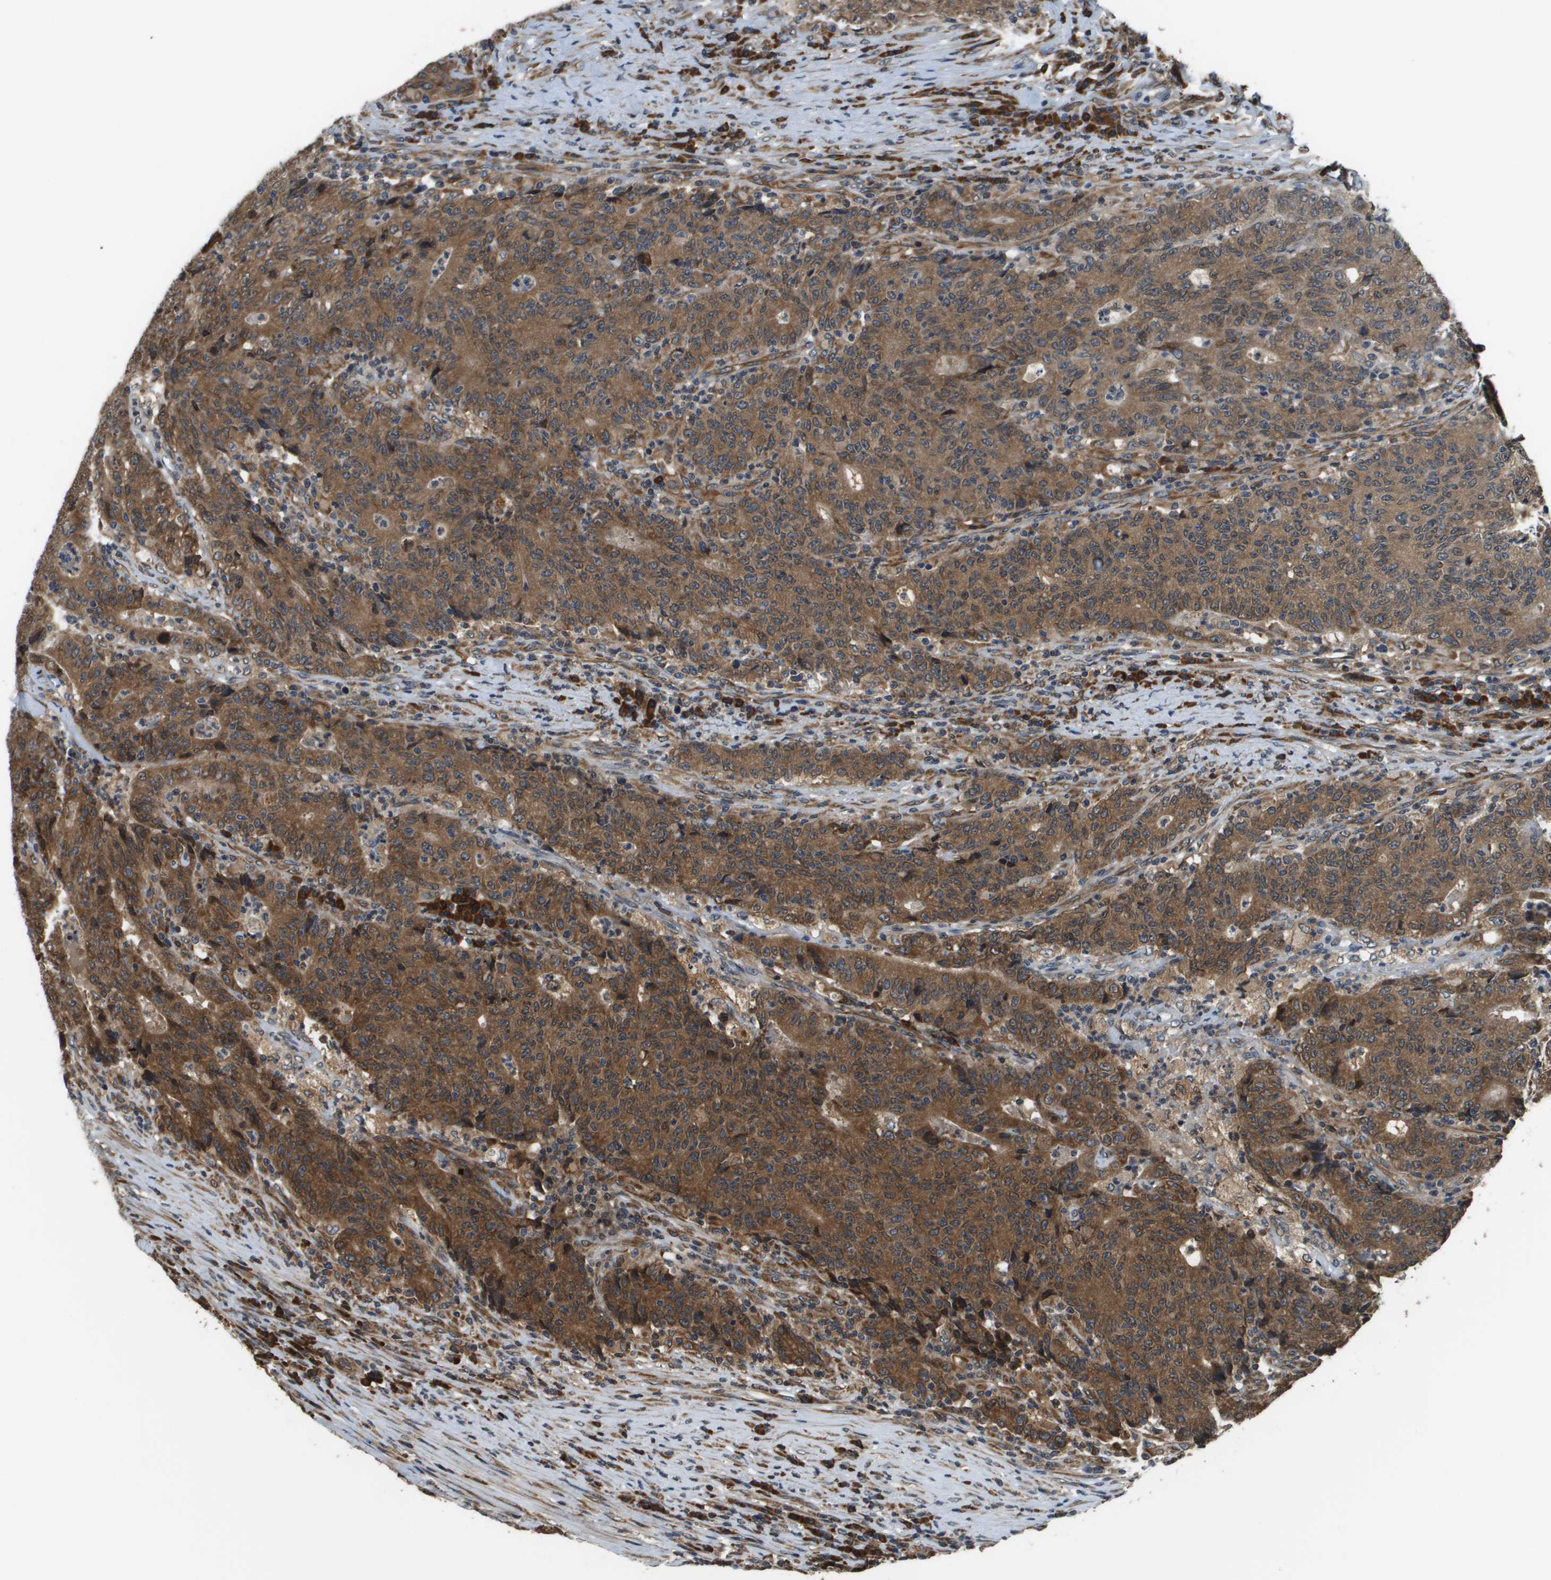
{"staining": {"intensity": "strong", "quantity": ">75%", "location": "cytoplasmic/membranous"}, "tissue": "colorectal cancer", "cell_type": "Tumor cells", "image_type": "cancer", "snomed": [{"axis": "morphology", "description": "Normal tissue, NOS"}, {"axis": "morphology", "description": "Adenocarcinoma, NOS"}, {"axis": "topography", "description": "Colon"}], "caption": "IHC (DAB (3,3'-diaminobenzidine)) staining of human adenocarcinoma (colorectal) reveals strong cytoplasmic/membranous protein staining in about >75% of tumor cells.", "gene": "SEC62", "patient": {"sex": "female", "age": 75}}